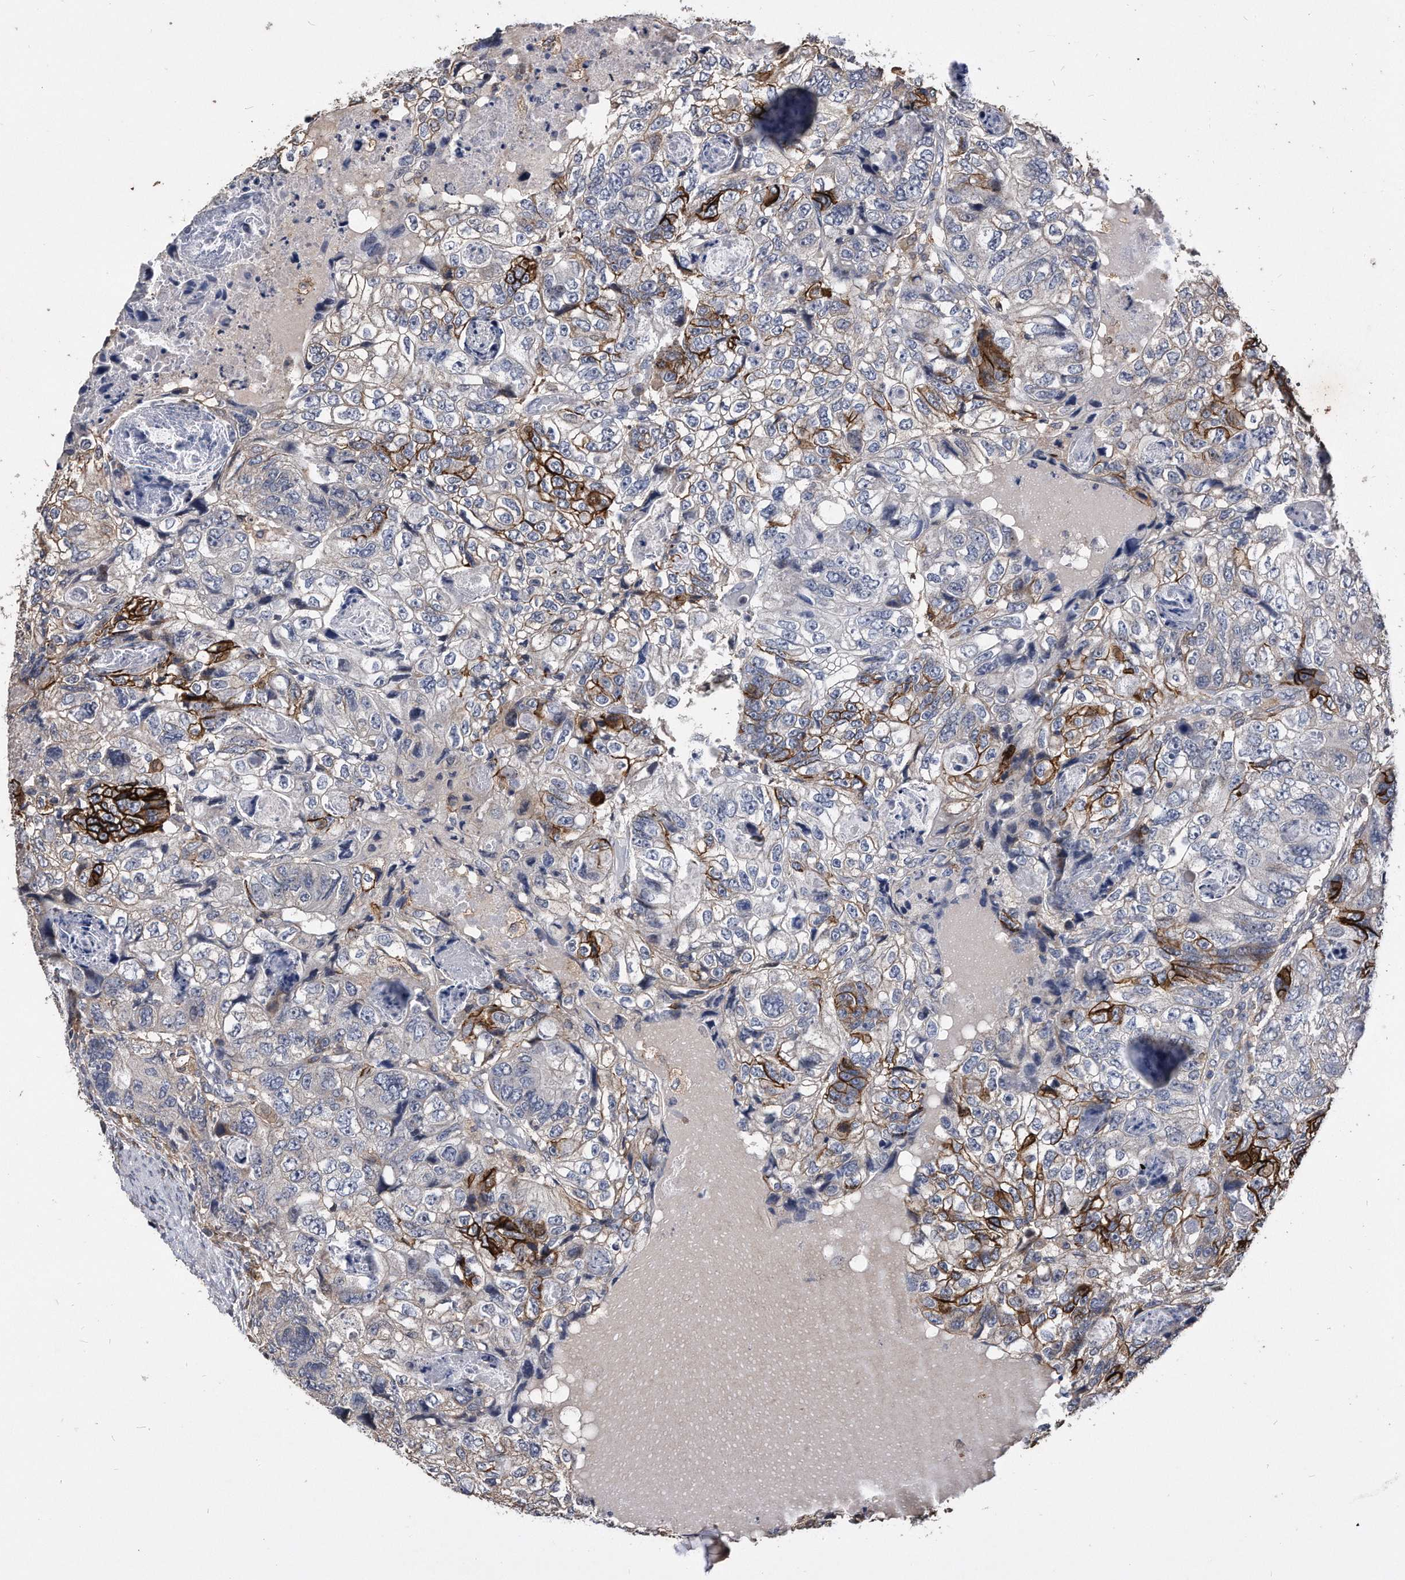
{"staining": {"intensity": "strong", "quantity": "<25%", "location": "cytoplasmic/membranous"}, "tissue": "colorectal cancer", "cell_type": "Tumor cells", "image_type": "cancer", "snomed": [{"axis": "morphology", "description": "Adenocarcinoma, NOS"}, {"axis": "topography", "description": "Rectum"}], "caption": "A medium amount of strong cytoplasmic/membranous positivity is present in about <25% of tumor cells in colorectal cancer (adenocarcinoma) tissue.", "gene": "IL20RA", "patient": {"sex": "male", "age": 59}}